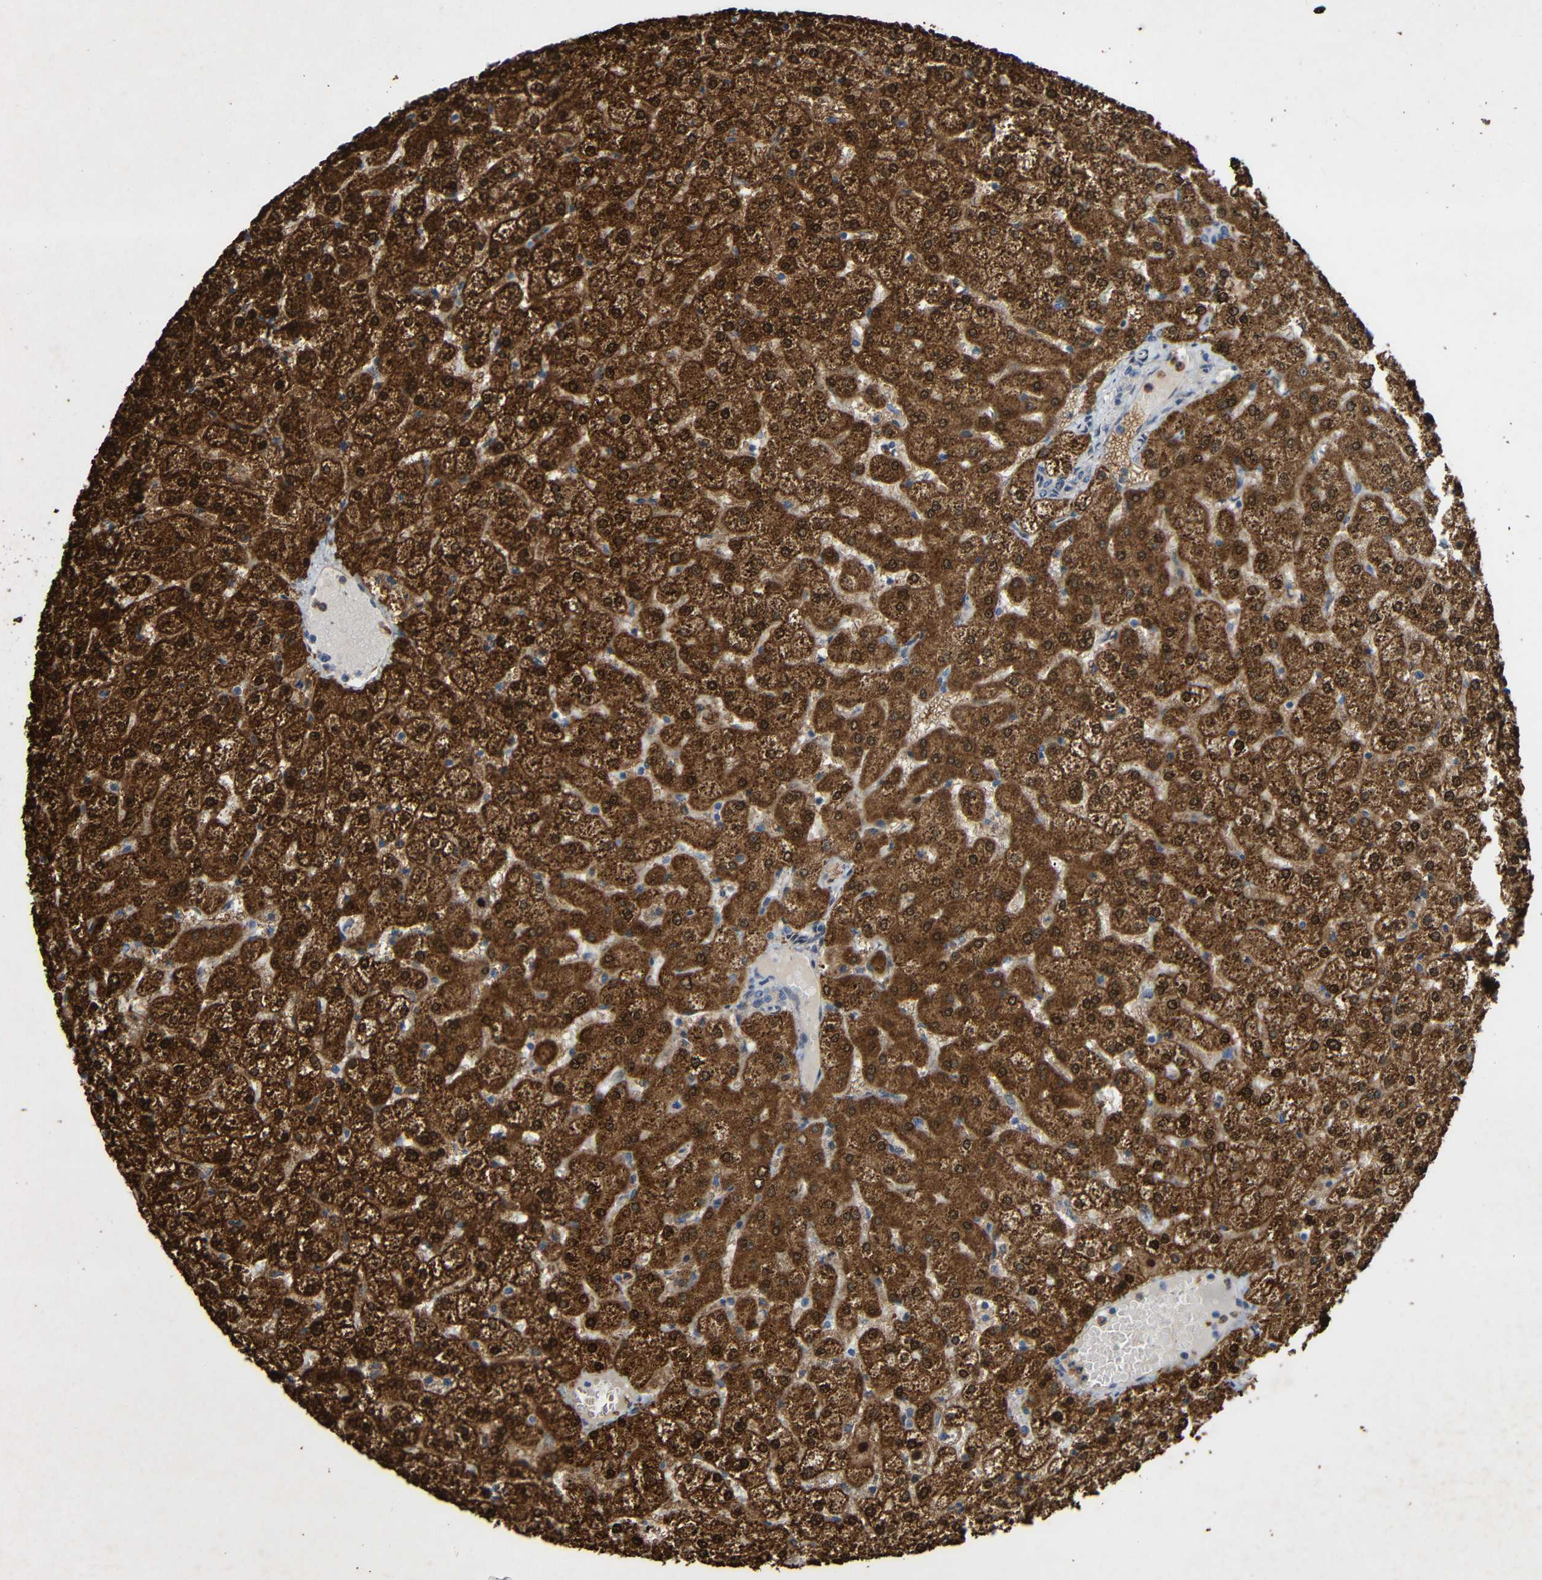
{"staining": {"intensity": "negative", "quantity": "none", "location": "none"}, "tissue": "liver", "cell_type": "Cholangiocytes", "image_type": "normal", "snomed": [{"axis": "morphology", "description": "Normal tissue, NOS"}, {"axis": "topography", "description": "Liver"}], "caption": "High power microscopy photomicrograph of an immunohistochemistry (IHC) micrograph of unremarkable liver, revealing no significant expression in cholangiocytes. (DAB immunohistochemistry (IHC) with hematoxylin counter stain).", "gene": "TMEM25", "patient": {"sex": "female", "age": 32}}